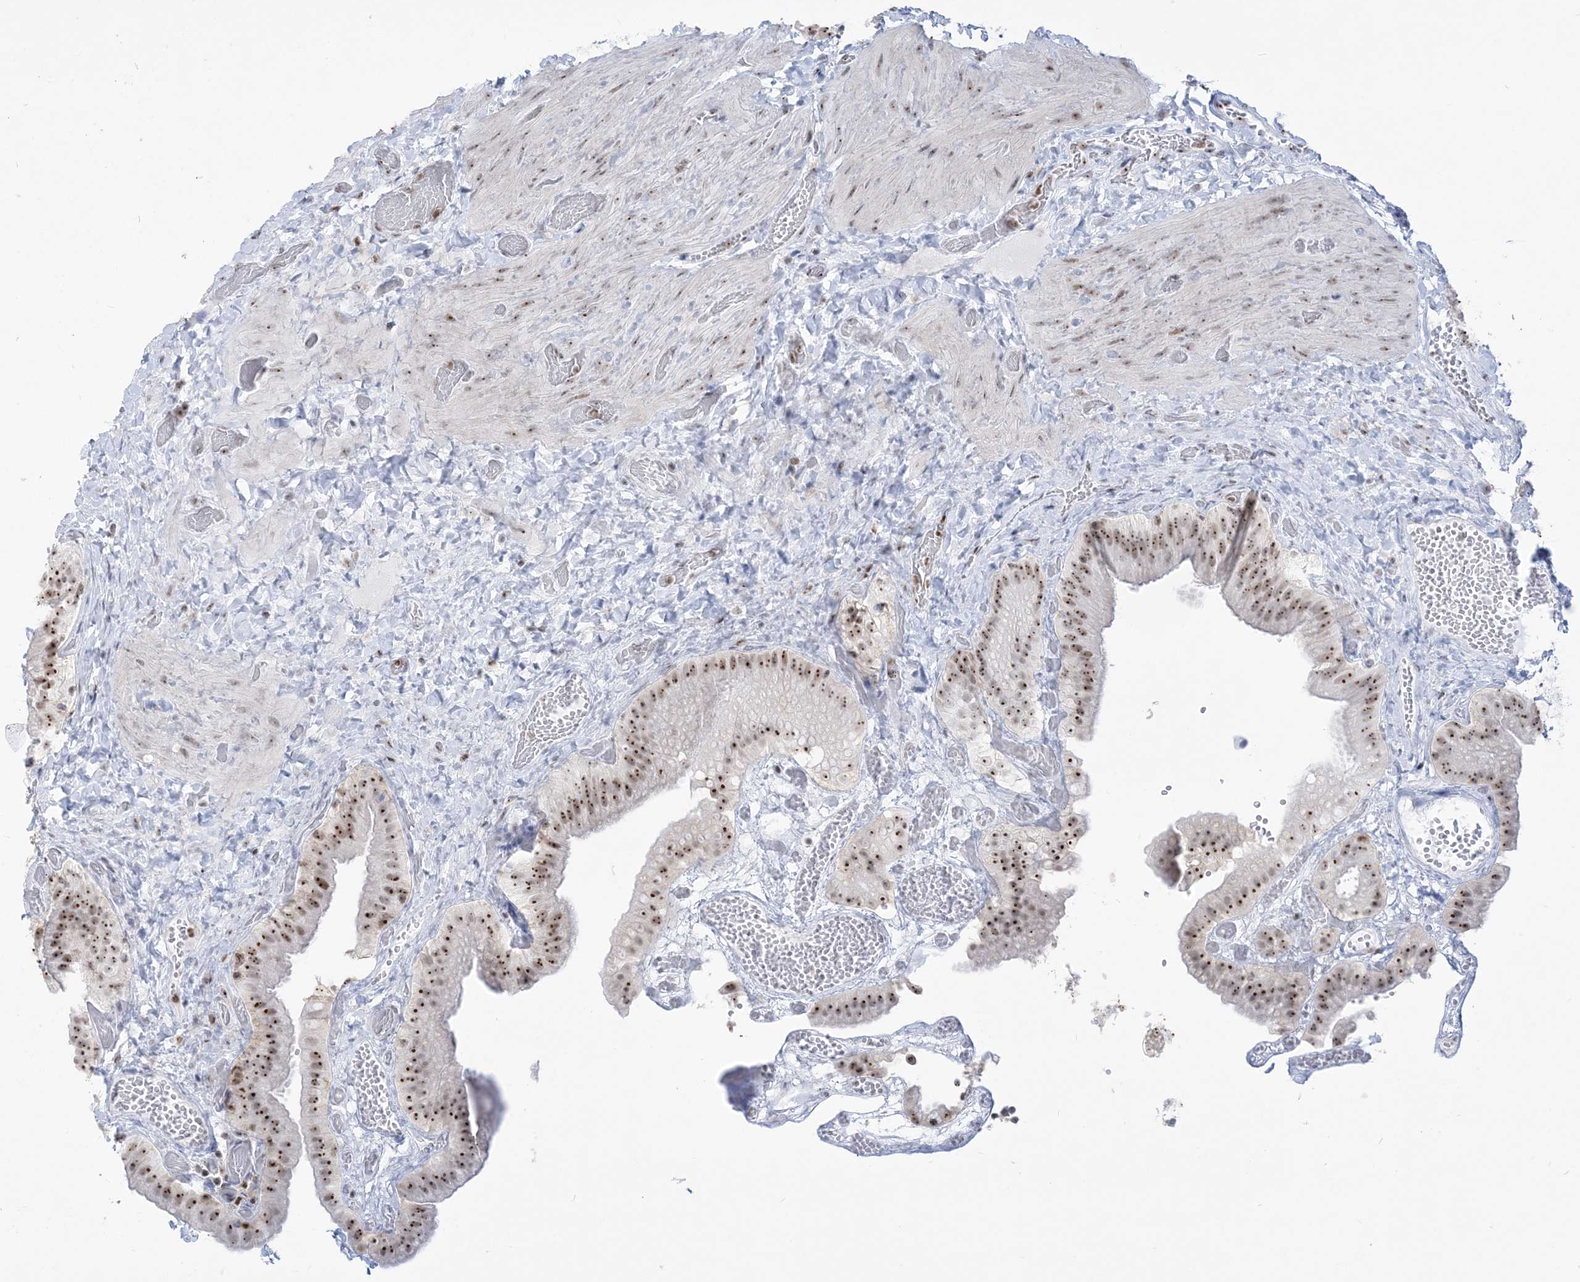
{"staining": {"intensity": "strong", "quantity": ">75%", "location": "nuclear"}, "tissue": "gallbladder", "cell_type": "Glandular cells", "image_type": "normal", "snomed": [{"axis": "morphology", "description": "Normal tissue, NOS"}, {"axis": "topography", "description": "Gallbladder"}], "caption": "Immunohistochemical staining of unremarkable gallbladder reveals high levels of strong nuclear expression in approximately >75% of glandular cells. Immunohistochemistry (ihc) stains the protein in brown and the nuclei are stained blue.", "gene": "DDX21", "patient": {"sex": "female", "age": 64}}